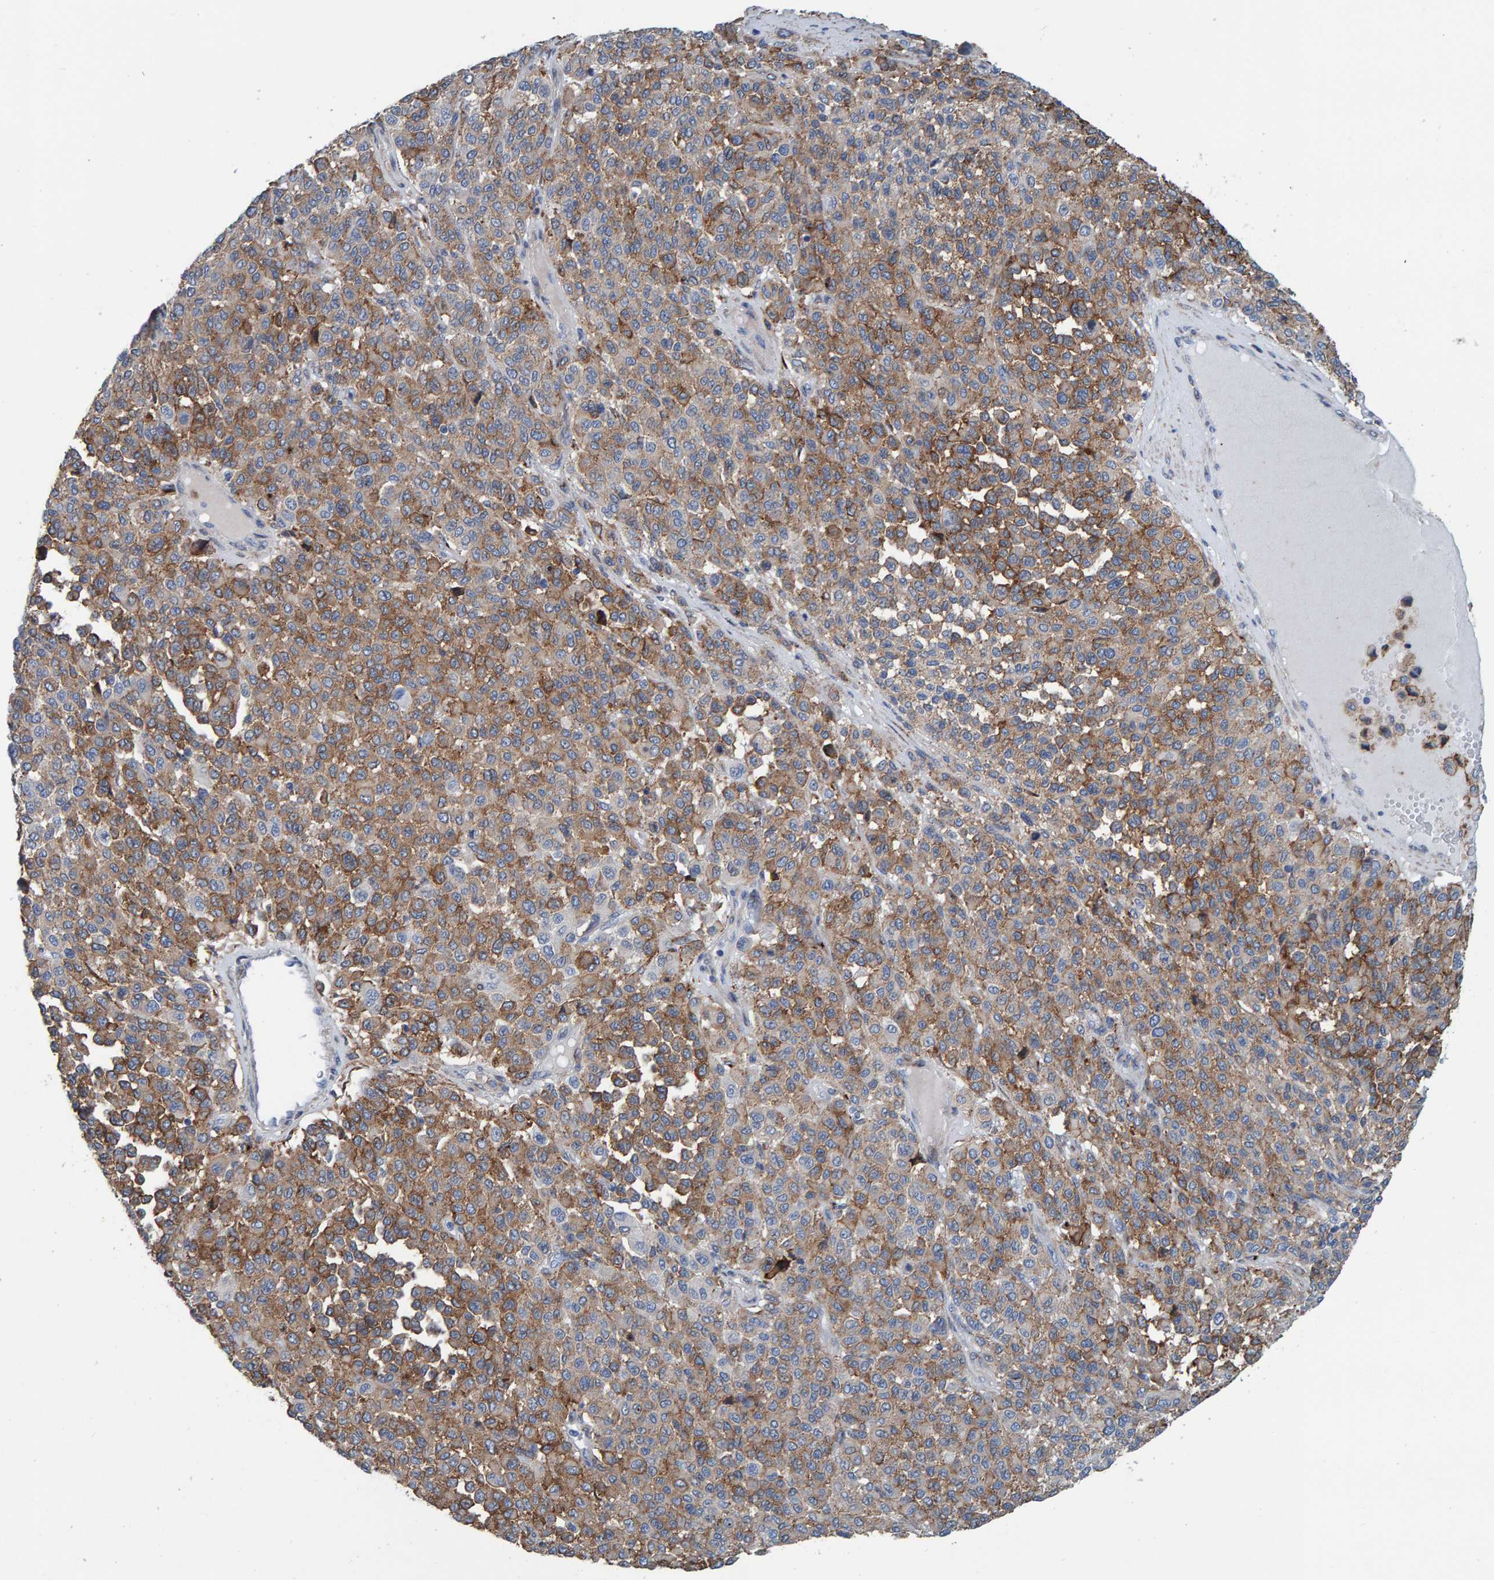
{"staining": {"intensity": "moderate", "quantity": "25%-75%", "location": "cytoplasmic/membranous"}, "tissue": "melanoma", "cell_type": "Tumor cells", "image_type": "cancer", "snomed": [{"axis": "morphology", "description": "Malignant melanoma, Metastatic site"}, {"axis": "topography", "description": "Pancreas"}], "caption": "Tumor cells demonstrate medium levels of moderate cytoplasmic/membranous staining in about 25%-75% of cells in malignant melanoma (metastatic site).", "gene": "LRP1", "patient": {"sex": "female", "age": 30}}